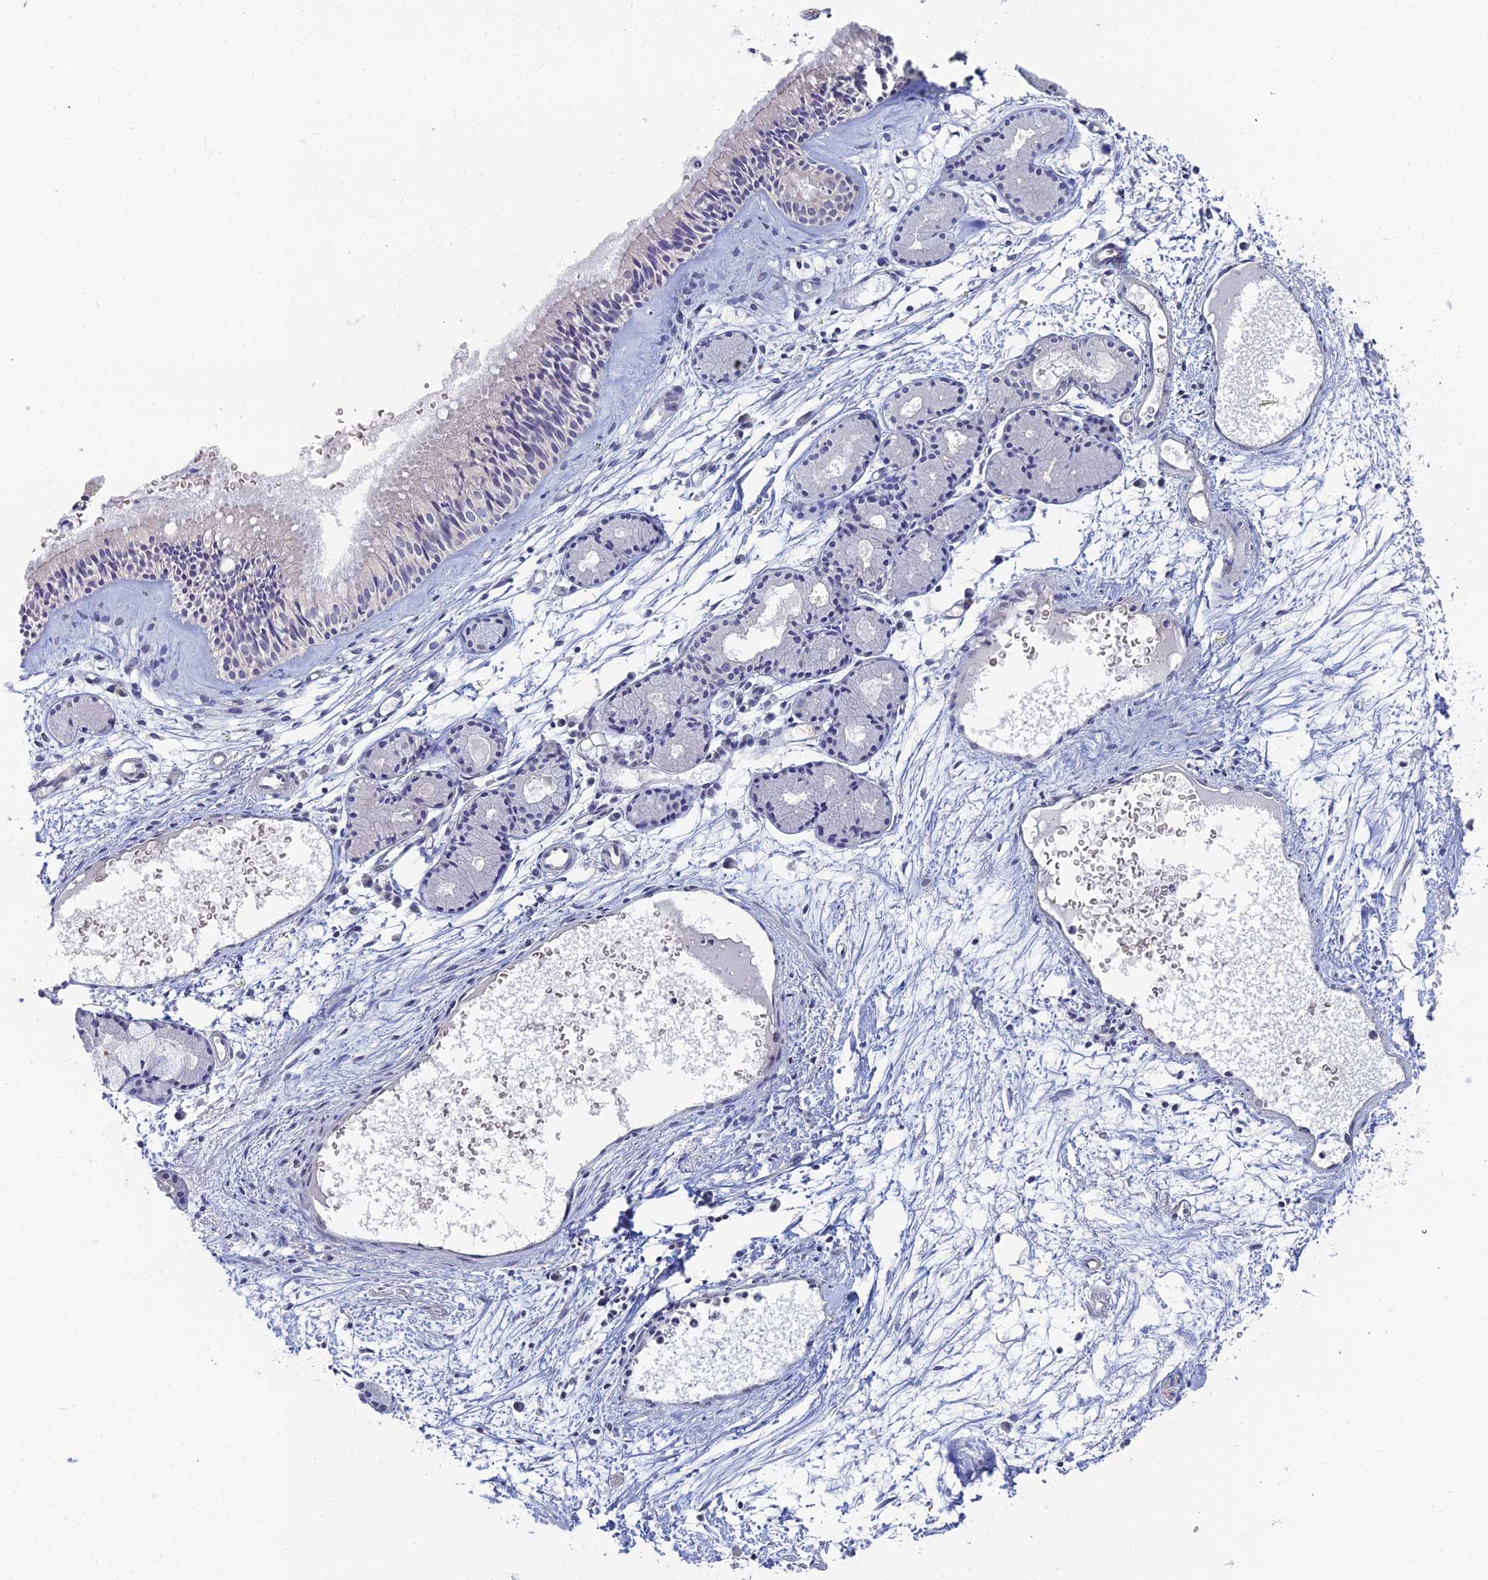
{"staining": {"intensity": "negative", "quantity": "none", "location": "none"}, "tissue": "nasopharynx", "cell_type": "Respiratory epithelial cells", "image_type": "normal", "snomed": [{"axis": "morphology", "description": "Normal tissue, NOS"}, {"axis": "topography", "description": "Nasopharynx"}], "caption": "The histopathology image exhibits no staining of respiratory epithelial cells in normal nasopharynx. (DAB (3,3'-diaminobenzidine) immunohistochemistry (IHC) with hematoxylin counter stain).", "gene": "RDX", "patient": {"sex": "male", "age": 81}}